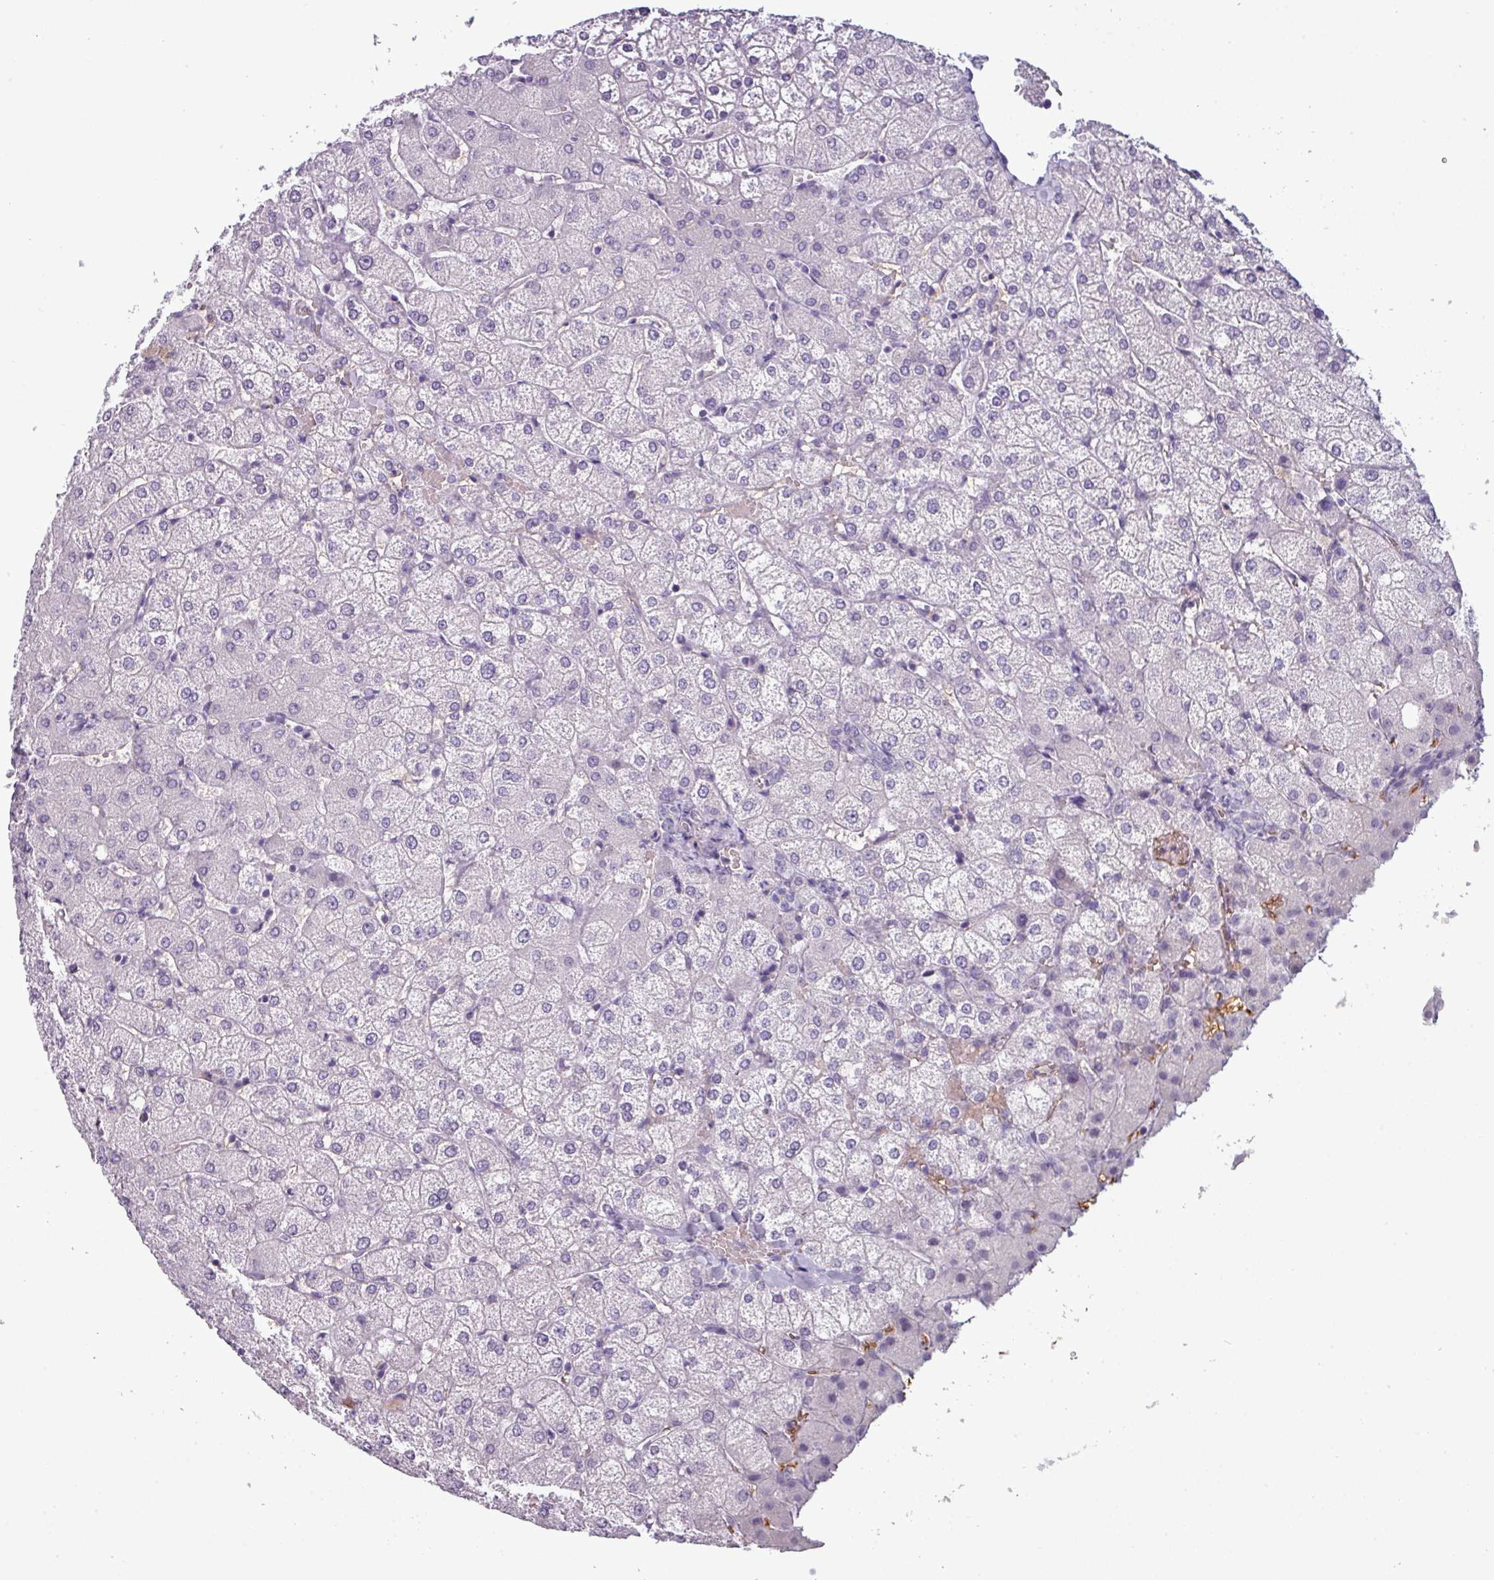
{"staining": {"intensity": "negative", "quantity": "none", "location": "none"}, "tissue": "liver", "cell_type": "Cholangiocytes", "image_type": "normal", "snomed": [{"axis": "morphology", "description": "Normal tissue, NOS"}, {"axis": "topography", "description": "Liver"}], "caption": "Liver was stained to show a protein in brown. There is no significant positivity in cholangiocytes. The staining was performed using DAB (3,3'-diaminobenzidine) to visualize the protein expression in brown, while the nuclei were stained in blue with hematoxylin (Magnification: 20x).", "gene": "AREL1", "patient": {"sex": "female", "age": 54}}